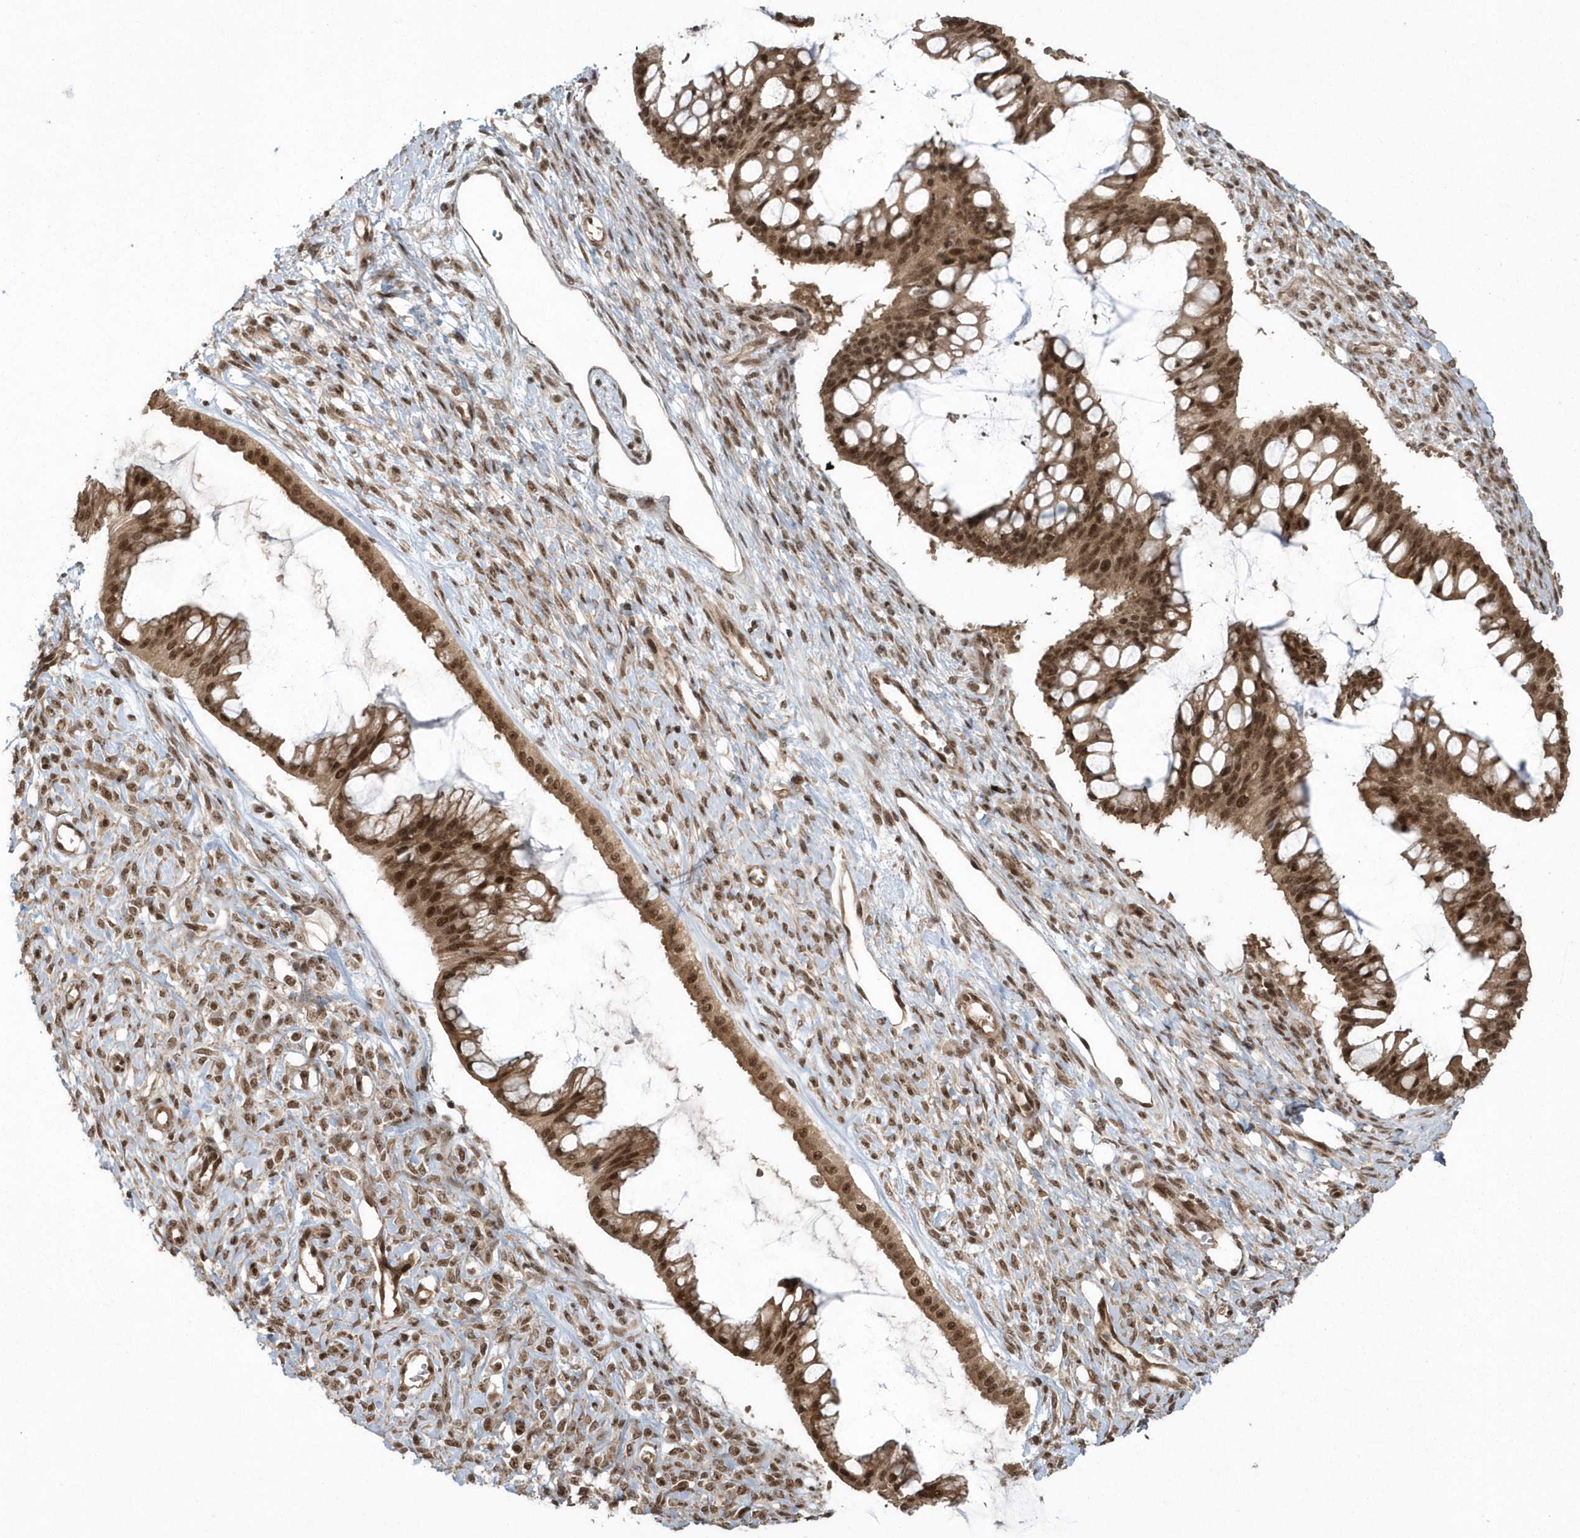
{"staining": {"intensity": "moderate", "quantity": ">75%", "location": "cytoplasmic/membranous,nuclear"}, "tissue": "ovarian cancer", "cell_type": "Tumor cells", "image_type": "cancer", "snomed": [{"axis": "morphology", "description": "Cystadenocarcinoma, mucinous, NOS"}, {"axis": "topography", "description": "Ovary"}], "caption": "Ovarian cancer (mucinous cystadenocarcinoma) stained for a protein (brown) displays moderate cytoplasmic/membranous and nuclear positive positivity in about >75% of tumor cells.", "gene": "EPB41L4A", "patient": {"sex": "female", "age": 73}}